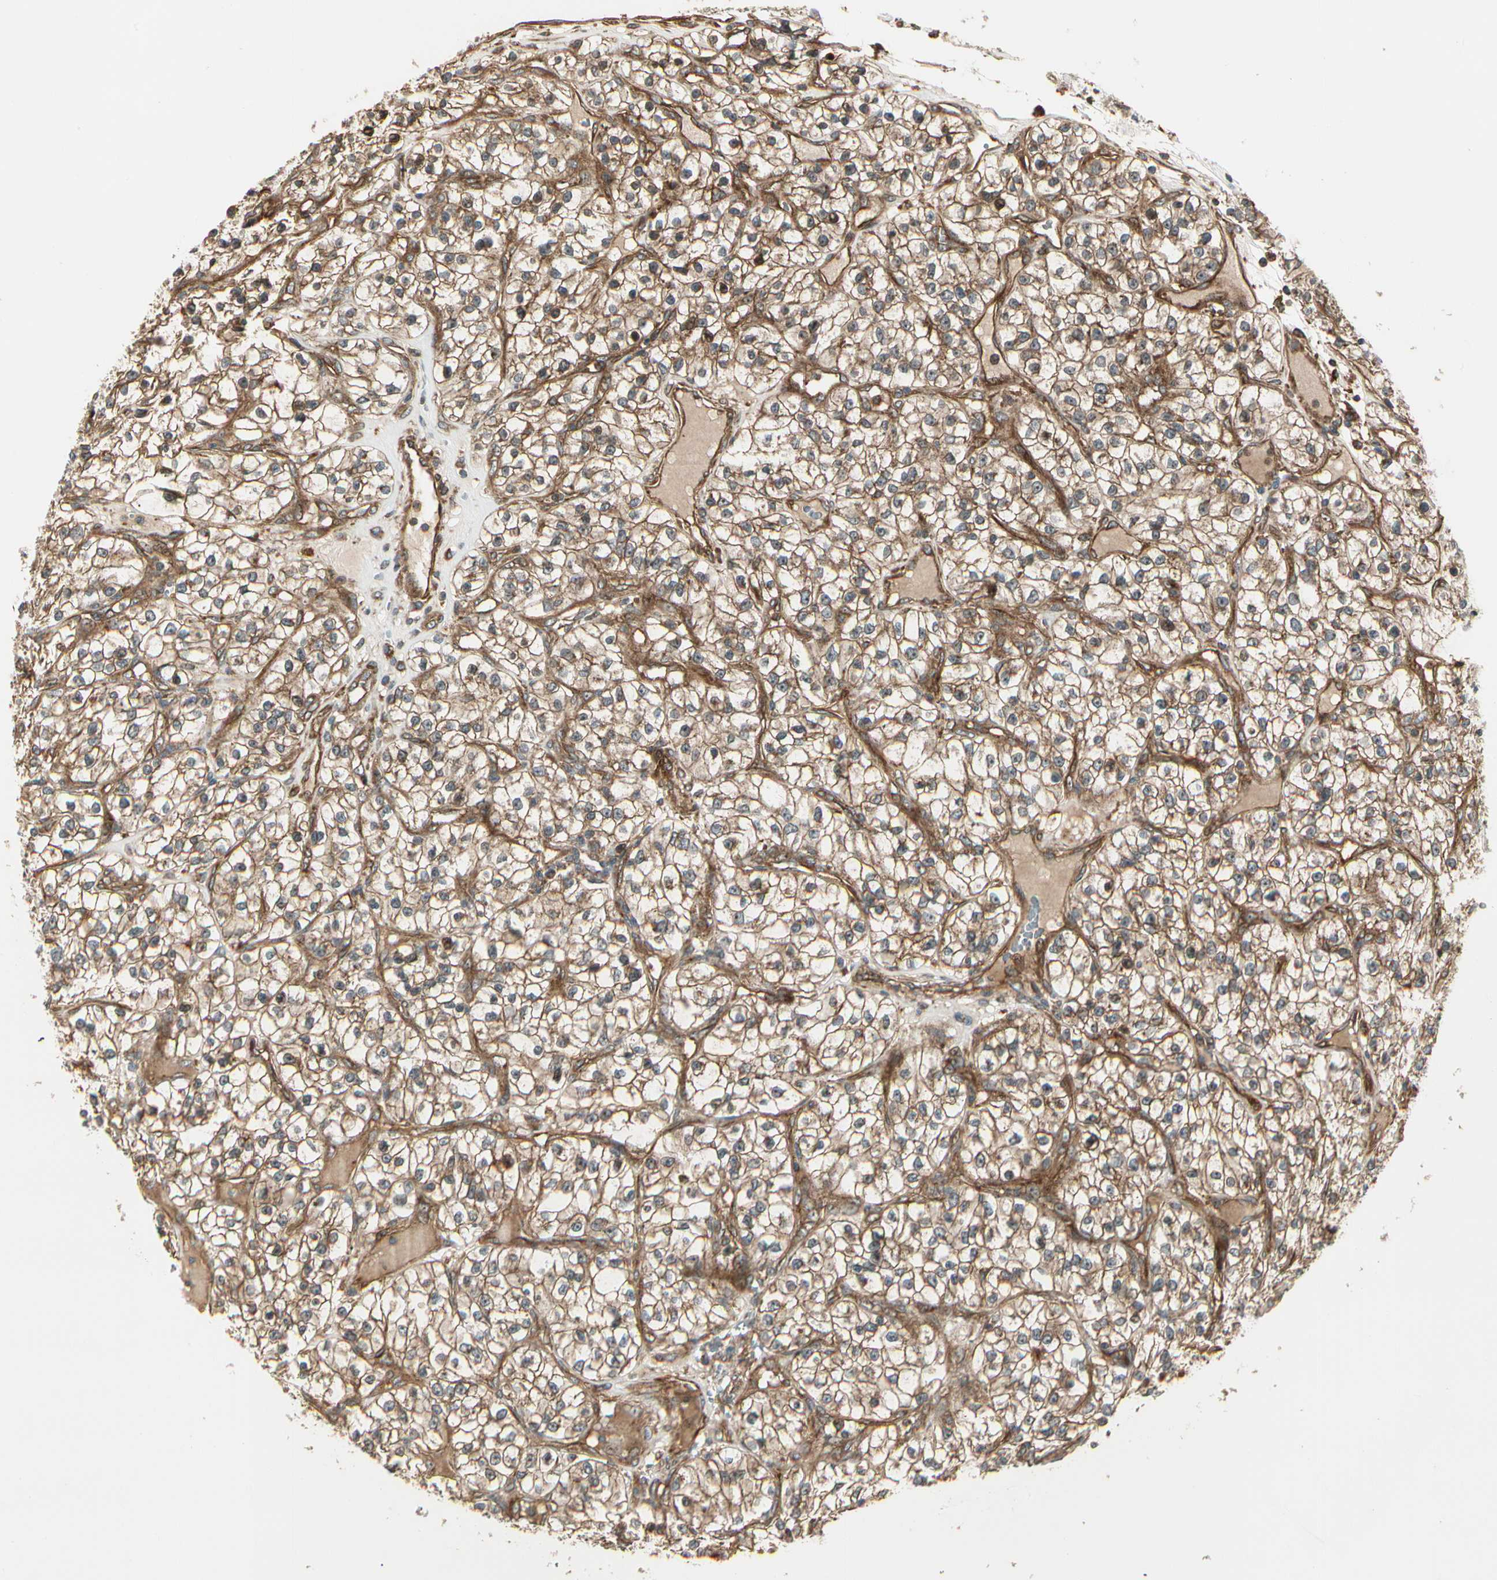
{"staining": {"intensity": "moderate", "quantity": ">75%", "location": "cytoplasmic/membranous"}, "tissue": "renal cancer", "cell_type": "Tumor cells", "image_type": "cancer", "snomed": [{"axis": "morphology", "description": "Adenocarcinoma, NOS"}, {"axis": "topography", "description": "Kidney"}], "caption": "Protein staining exhibits moderate cytoplasmic/membranous expression in approximately >75% of tumor cells in adenocarcinoma (renal). The staining was performed using DAB (3,3'-diaminobenzidine) to visualize the protein expression in brown, while the nuclei were stained in blue with hematoxylin (Magnification: 20x).", "gene": "FKBP15", "patient": {"sex": "female", "age": 57}}